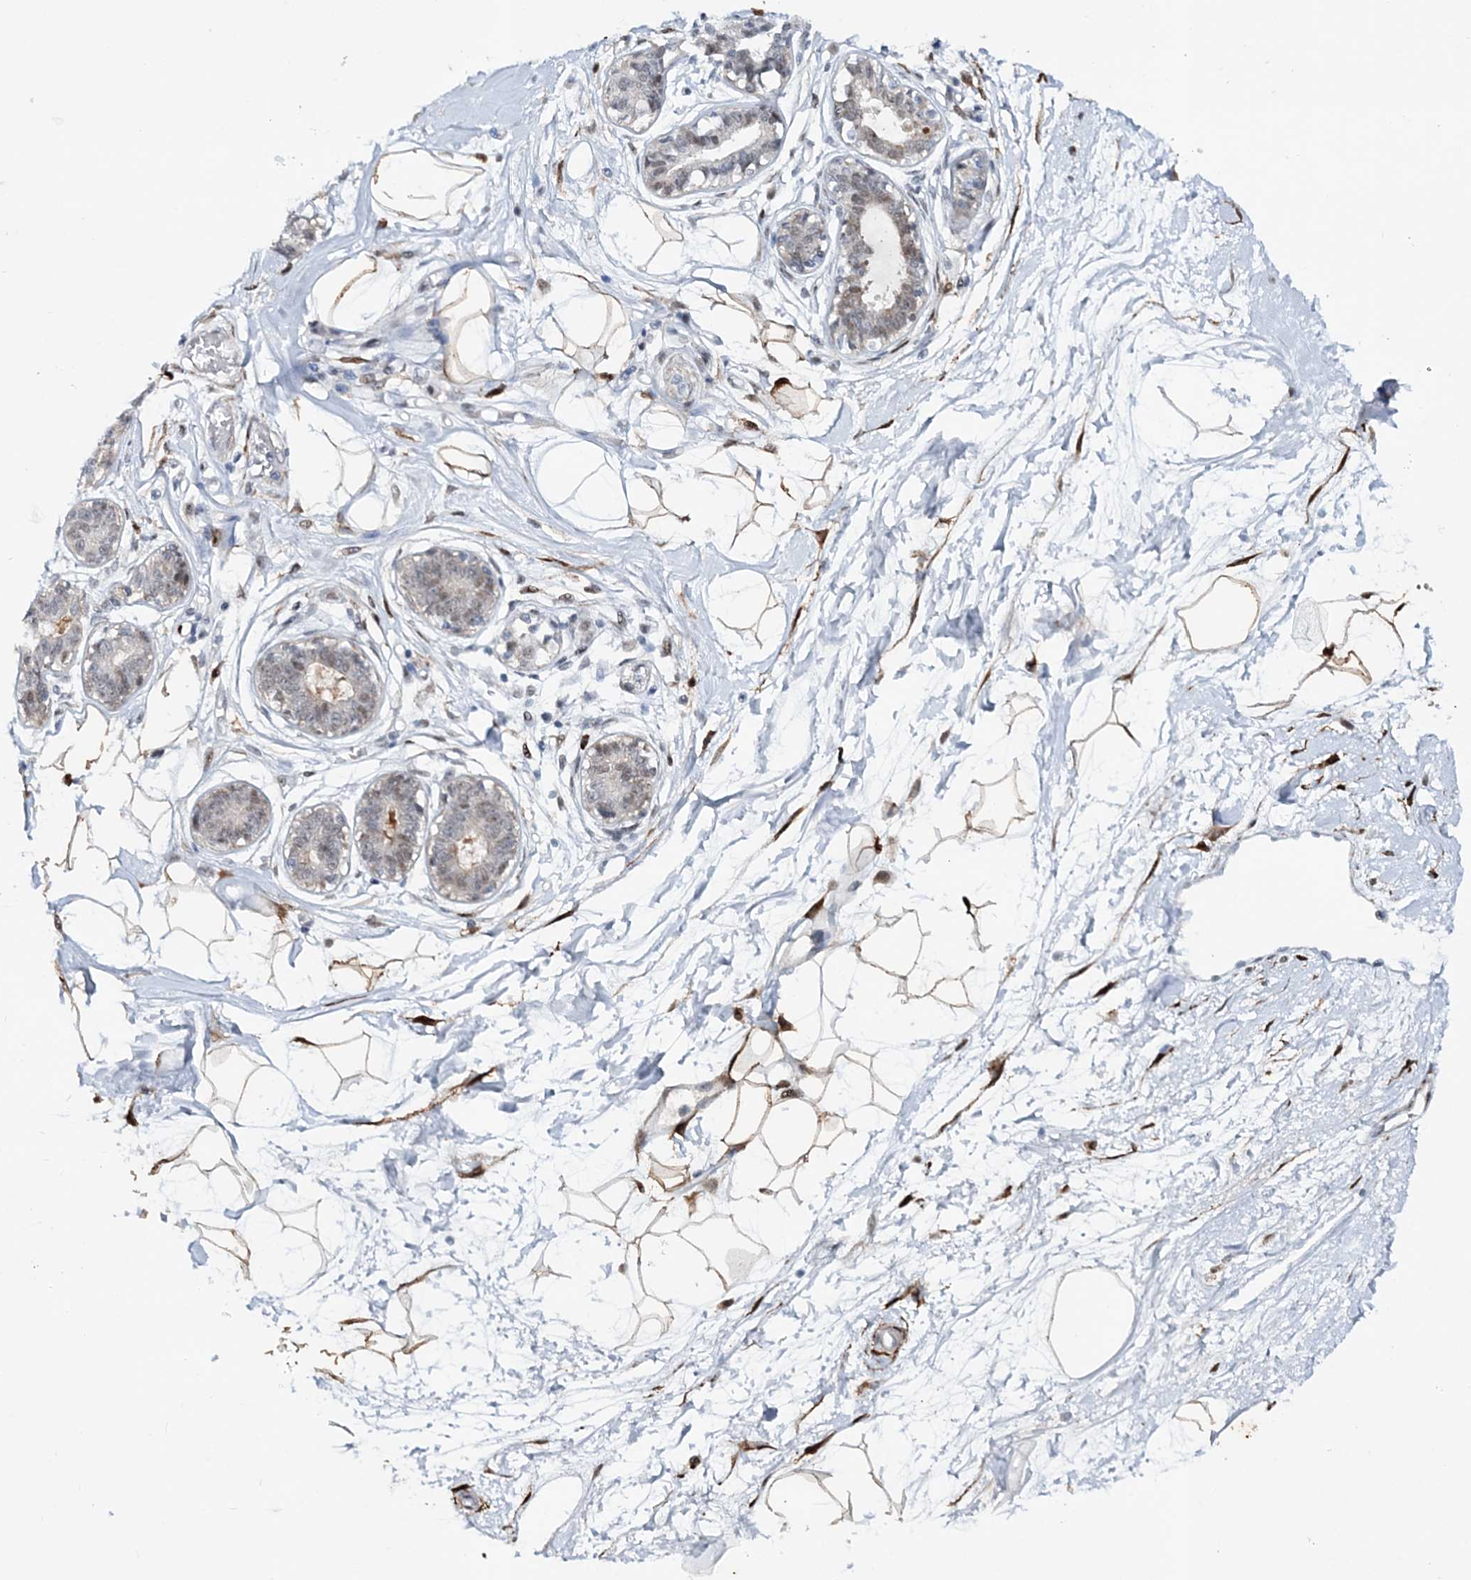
{"staining": {"intensity": "moderate", "quantity": "25%-75%", "location": "cytoplasmic/membranous"}, "tissue": "breast", "cell_type": "Adipocytes", "image_type": "normal", "snomed": [{"axis": "morphology", "description": "Normal tissue, NOS"}, {"axis": "topography", "description": "Breast"}], "caption": "IHC (DAB) staining of benign human breast displays moderate cytoplasmic/membranous protein staining in about 25%-75% of adipocytes.", "gene": "ASCL4", "patient": {"sex": "female", "age": 45}}